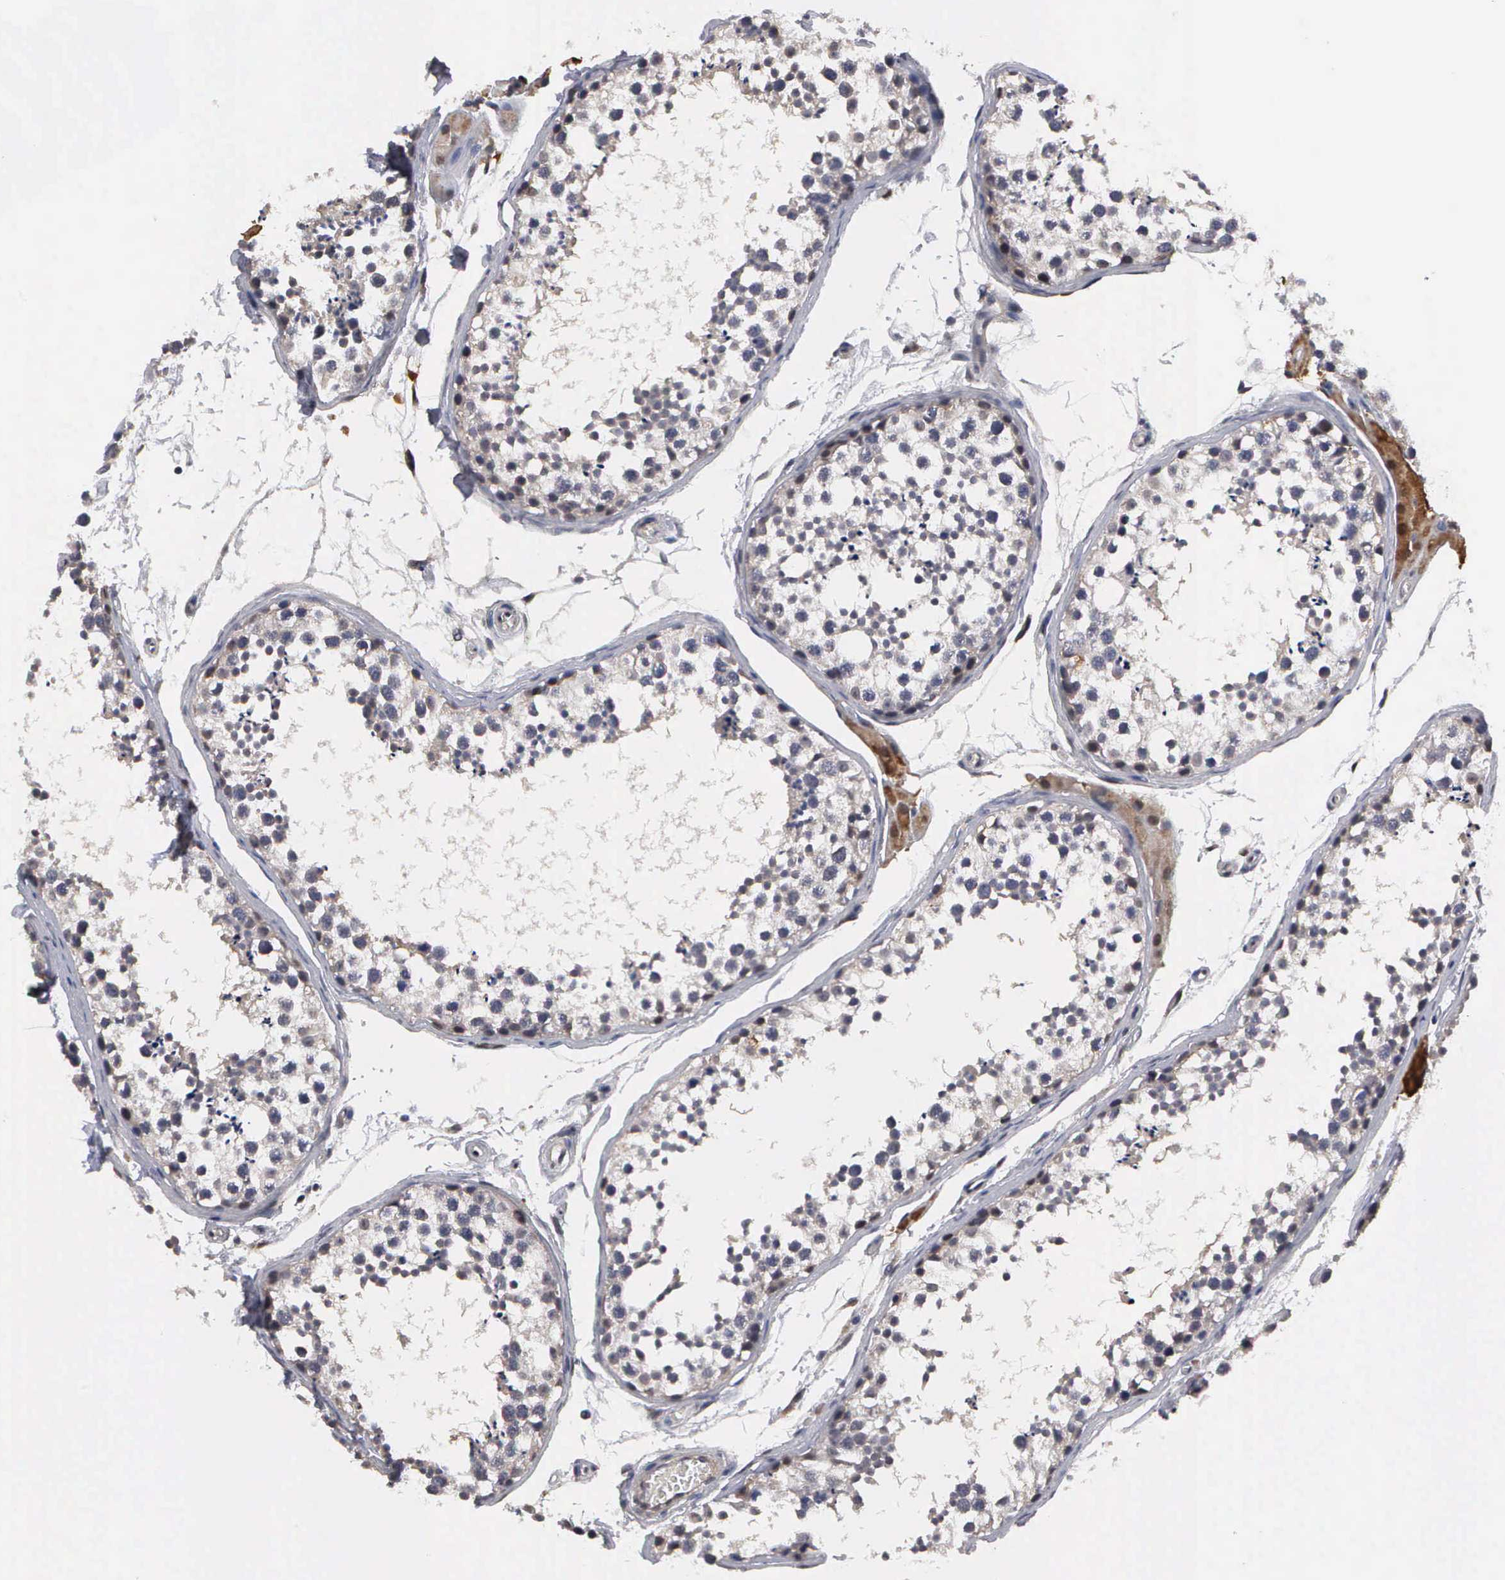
{"staining": {"intensity": "weak", "quantity": "<25%", "location": "nuclear"}, "tissue": "testis", "cell_type": "Cells in seminiferous ducts", "image_type": "normal", "snomed": [{"axis": "morphology", "description": "Normal tissue, NOS"}, {"axis": "topography", "description": "Testis"}], "caption": "This is an immunohistochemistry (IHC) image of normal testis. There is no positivity in cells in seminiferous ducts.", "gene": "ZBTB33", "patient": {"sex": "male", "age": 57}}